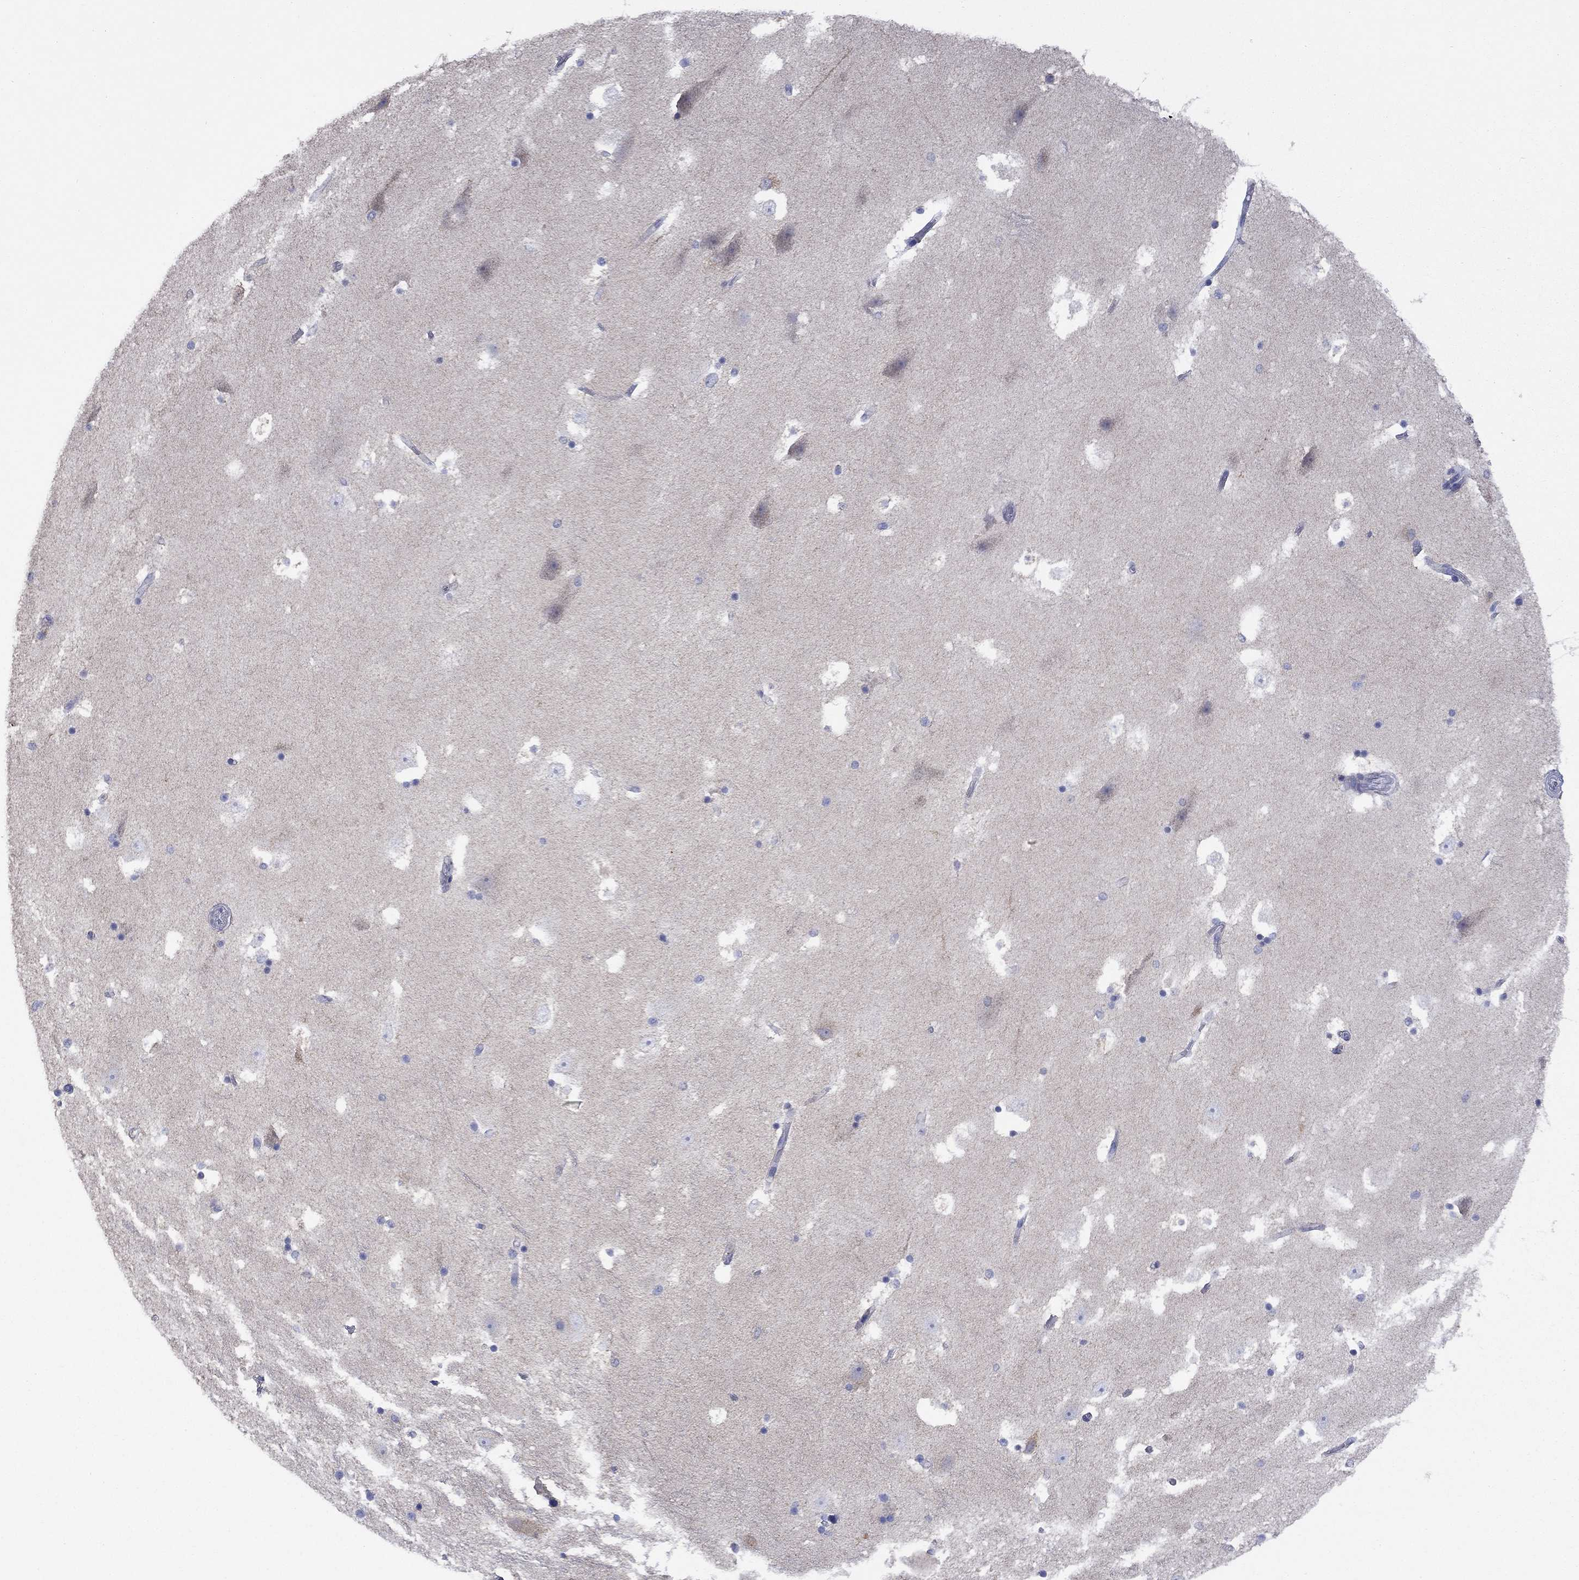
{"staining": {"intensity": "negative", "quantity": "none", "location": "none"}, "tissue": "hippocampus", "cell_type": "Glial cells", "image_type": "normal", "snomed": [{"axis": "morphology", "description": "Normal tissue, NOS"}, {"axis": "topography", "description": "Hippocampus"}], "caption": "The IHC photomicrograph has no significant expression in glial cells of hippocampus. (Brightfield microscopy of DAB immunohistochemistry at high magnification).", "gene": "CLVS1", "patient": {"sex": "male", "age": 51}}